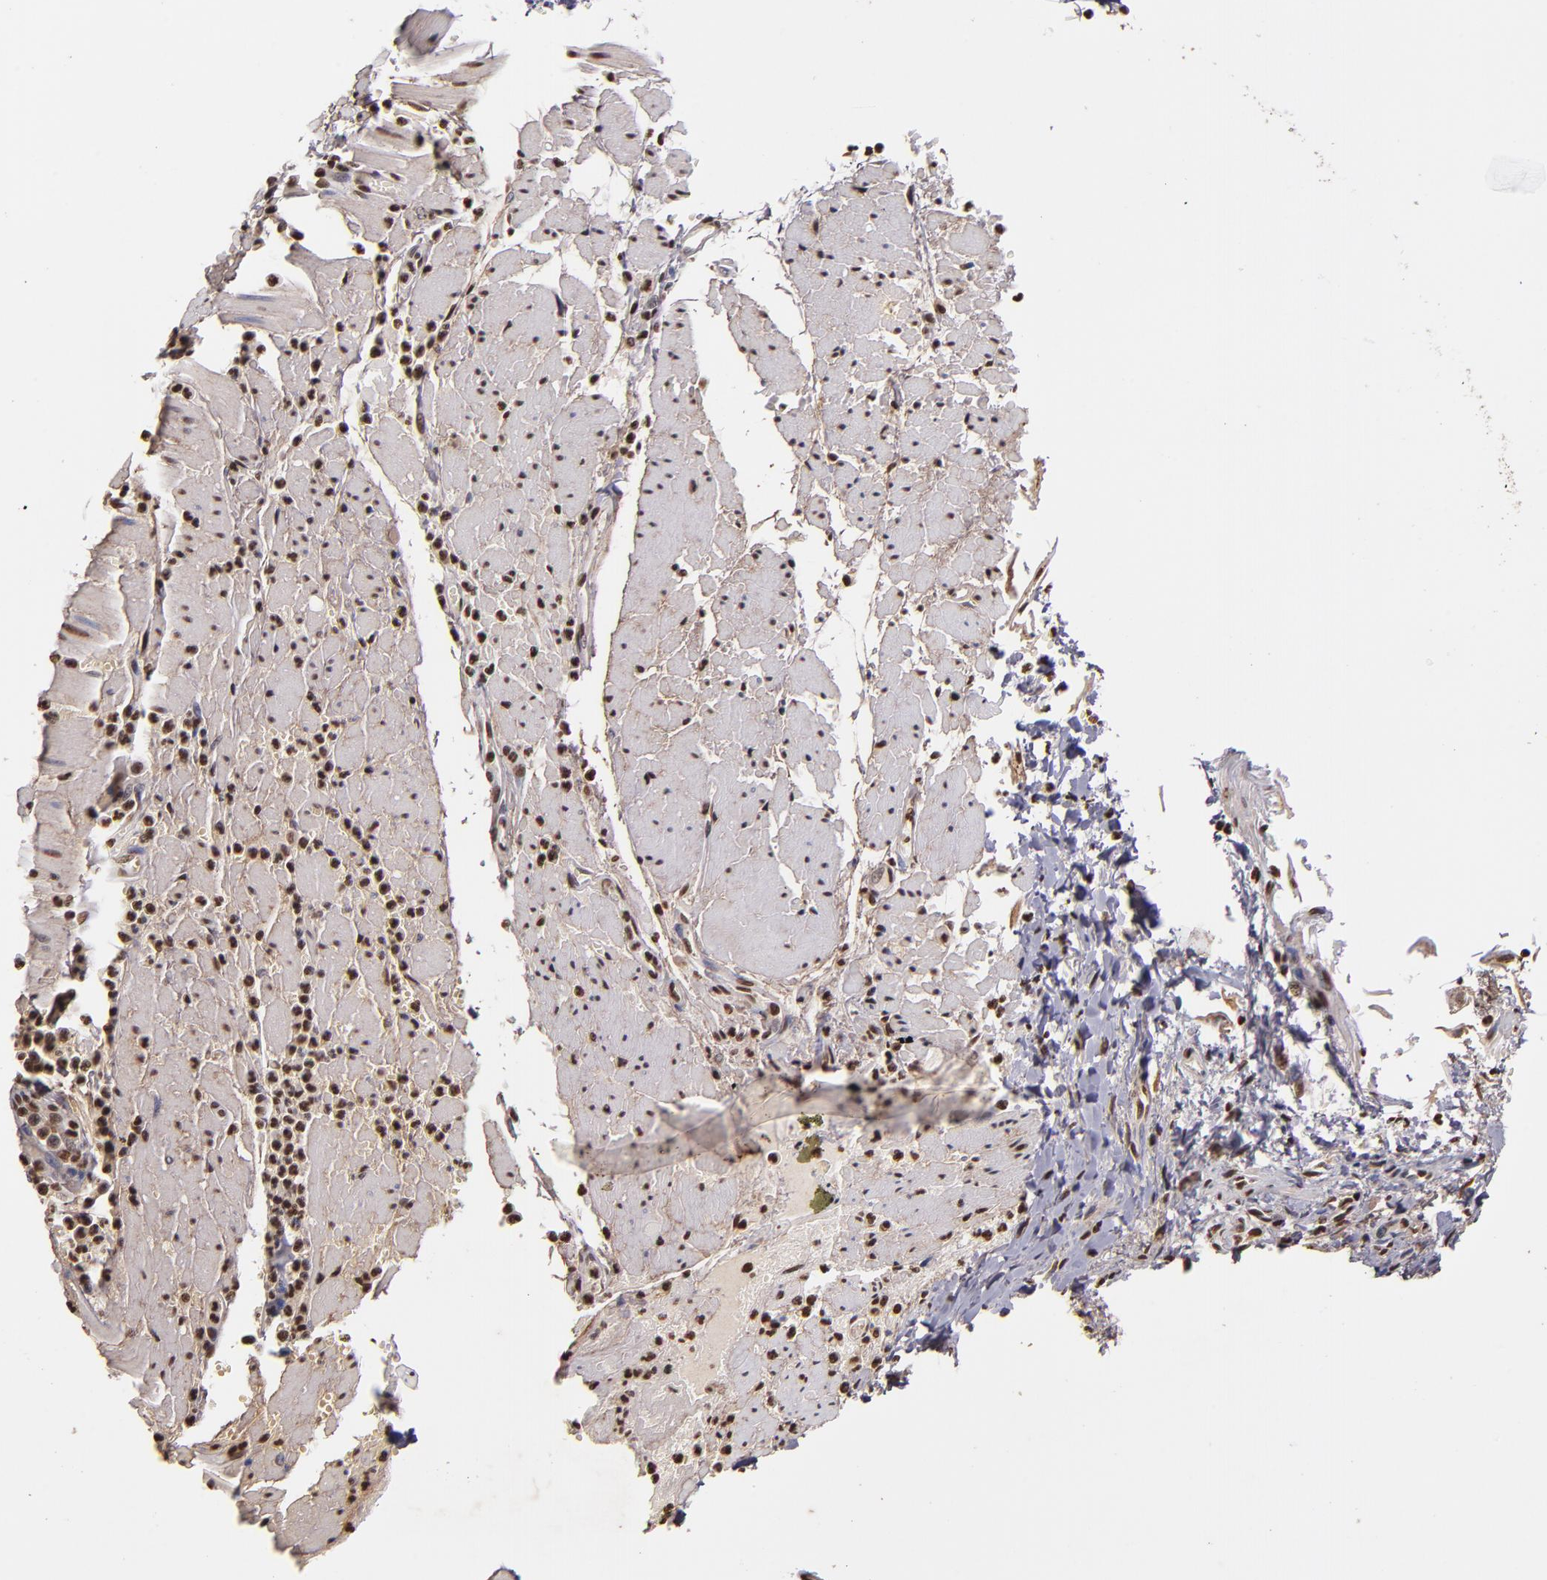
{"staining": {"intensity": "moderate", "quantity": "25%-75%", "location": "nuclear"}, "tissue": "esophagus", "cell_type": "Squamous epithelial cells", "image_type": "normal", "snomed": [{"axis": "morphology", "description": "Normal tissue, NOS"}, {"axis": "topography", "description": "Esophagus"}], "caption": "Esophagus was stained to show a protein in brown. There is medium levels of moderate nuclear expression in about 25%-75% of squamous epithelial cells. The protein of interest is shown in brown color, while the nuclei are stained blue.", "gene": "CUL3", "patient": {"sex": "female", "age": 61}}